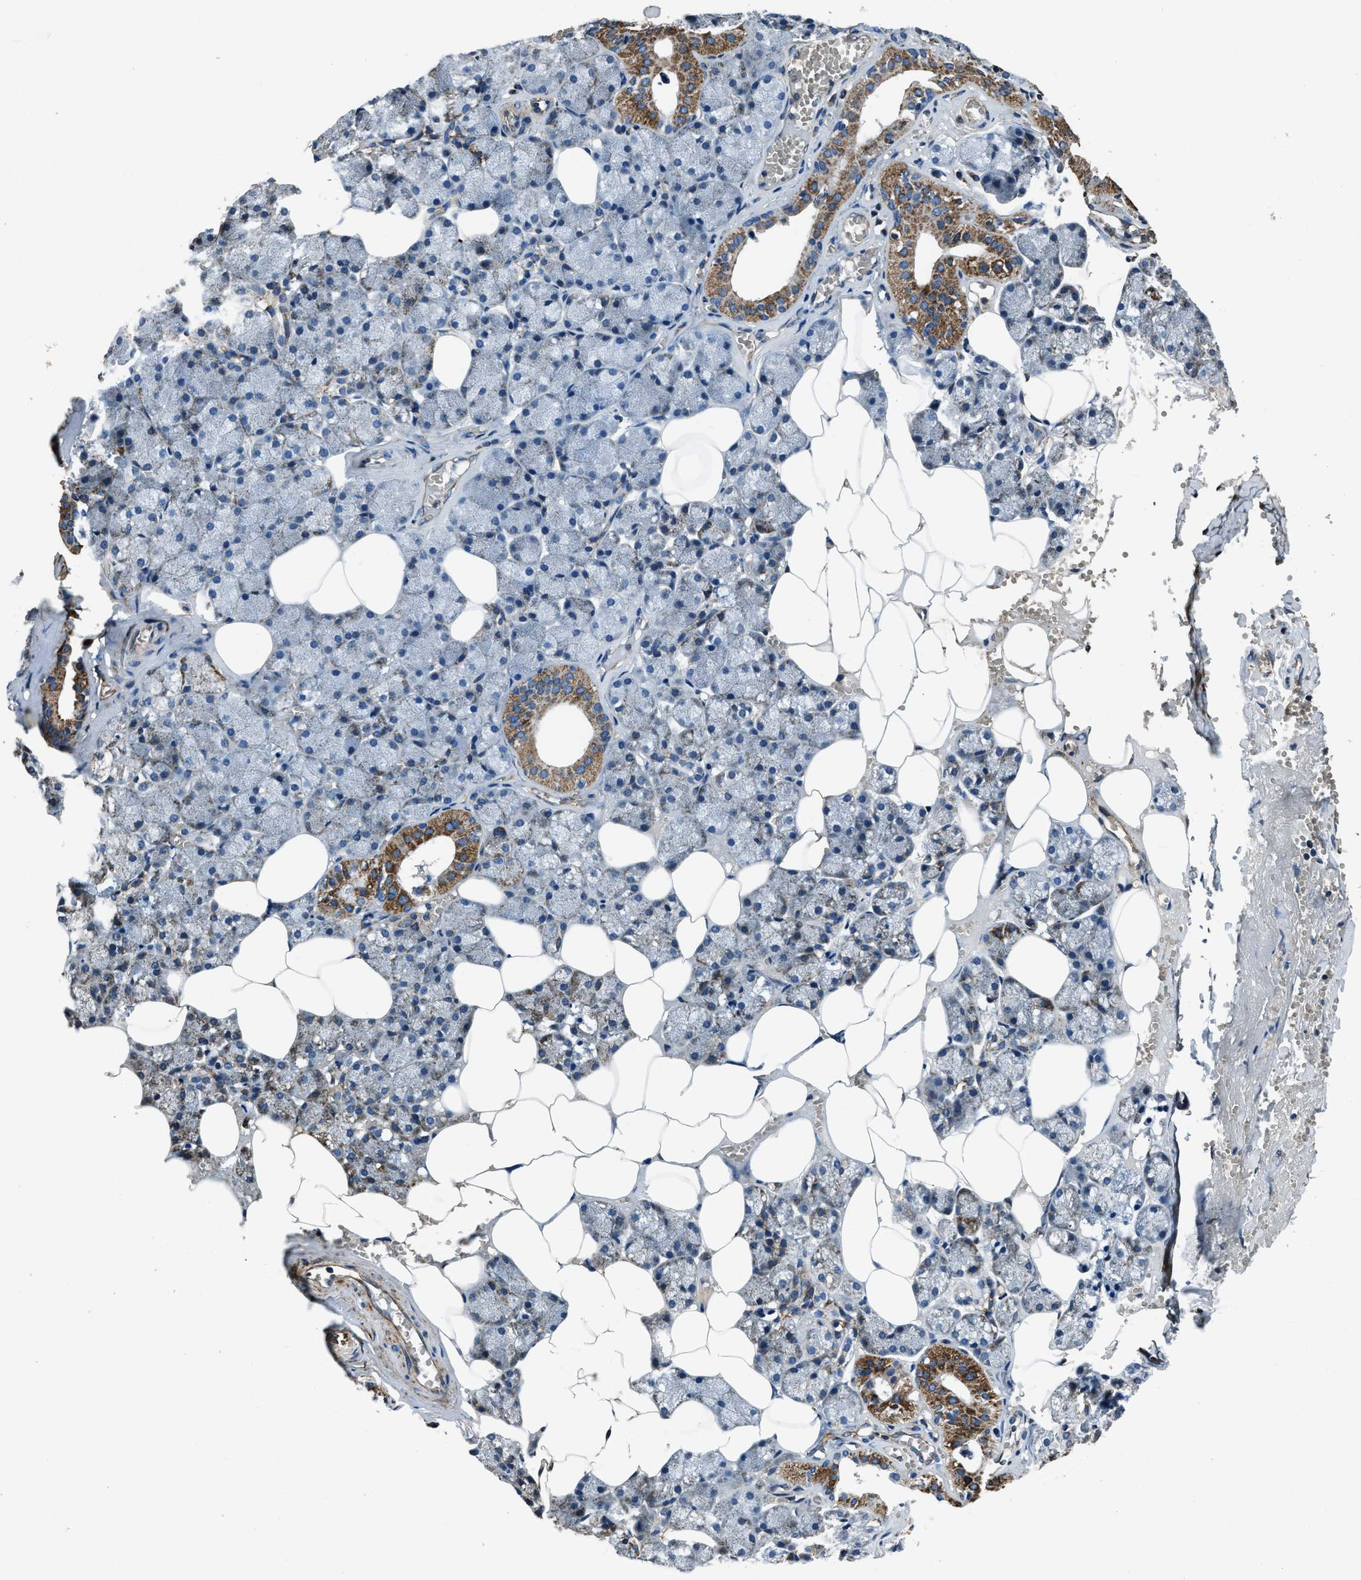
{"staining": {"intensity": "moderate", "quantity": "<25%", "location": "cytoplasmic/membranous"}, "tissue": "salivary gland", "cell_type": "Glandular cells", "image_type": "normal", "snomed": [{"axis": "morphology", "description": "Normal tissue, NOS"}, {"axis": "topography", "description": "Salivary gland"}], "caption": "A histopathology image showing moderate cytoplasmic/membranous positivity in approximately <25% of glandular cells in normal salivary gland, as visualized by brown immunohistochemical staining.", "gene": "OGDH", "patient": {"sex": "male", "age": 62}}